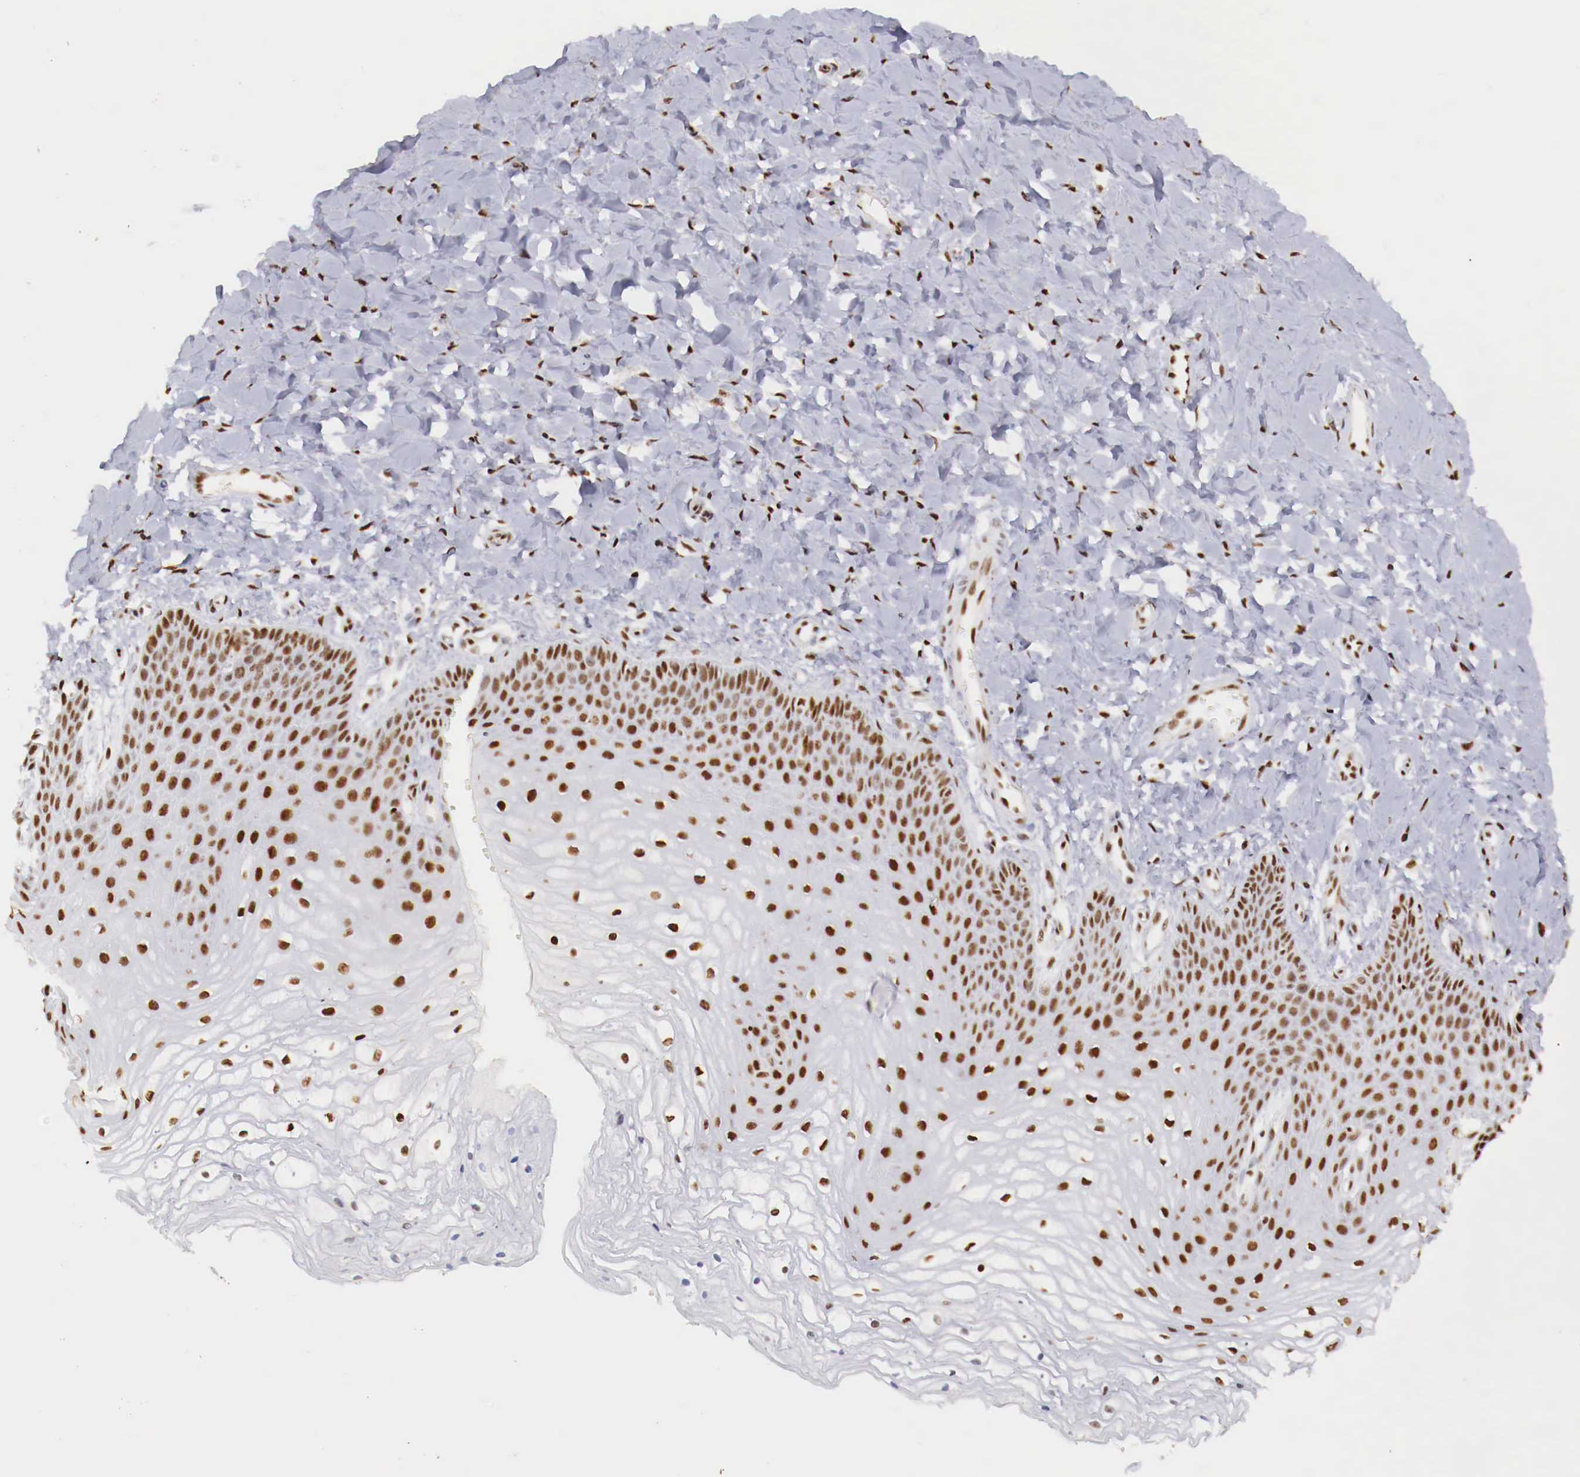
{"staining": {"intensity": "strong", "quantity": ">75%", "location": "nuclear"}, "tissue": "vagina", "cell_type": "Squamous epithelial cells", "image_type": "normal", "snomed": [{"axis": "morphology", "description": "Normal tissue, NOS"}, {"axis": "topography", "description": "Vagina"}], "caption": "Immunohistochemistry (IHC) histopathology image of benign vagina stained for a protein (brown), which shows high levels of strong nuclear staining in approximately >75% of squamous epithelial cells.", "gene": "MAX", "patient": {"sex": "female", "age": 68}}